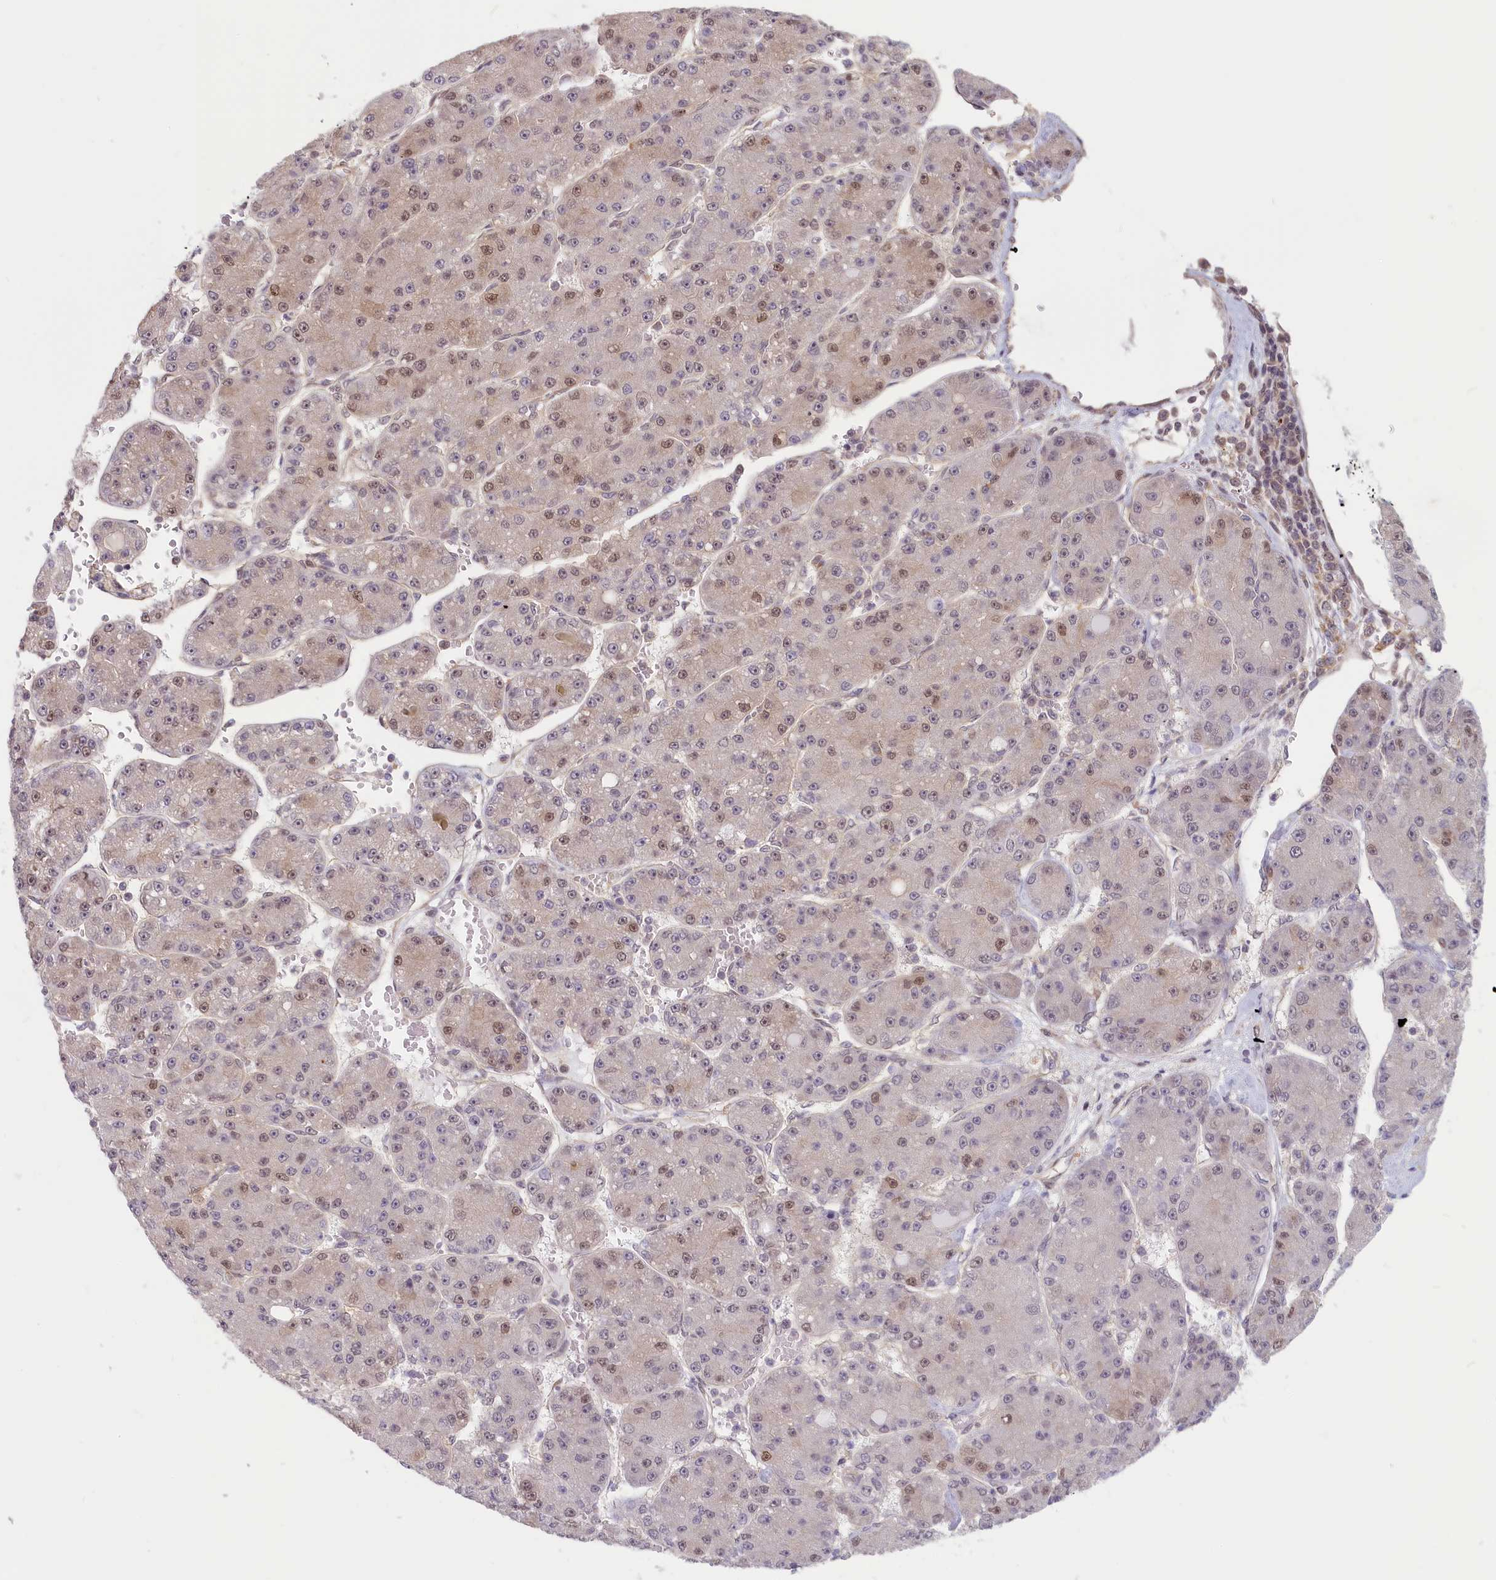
{"staining": {"intensity": "moderate", "quantity": "25%-75%", "location": "nuclear"}, "tissue": "liver cancer", "cell_type": "Tumor cells", "image_type": "cancer", "snomed": [{"axis": "morphology", "description": "Carcinoma, Hepatocellular, NOS"}, {"axis": "topography", "description": "Liver"}], "caption": "High-power microscopy captured an immunohistochemistry micrograph of liver cancer, revealing moderate nuclear positivity in approximately 25%-75% of tumor cells.", "gene": "C19orf44", "patient": {"sex": "male", "age": 67}}